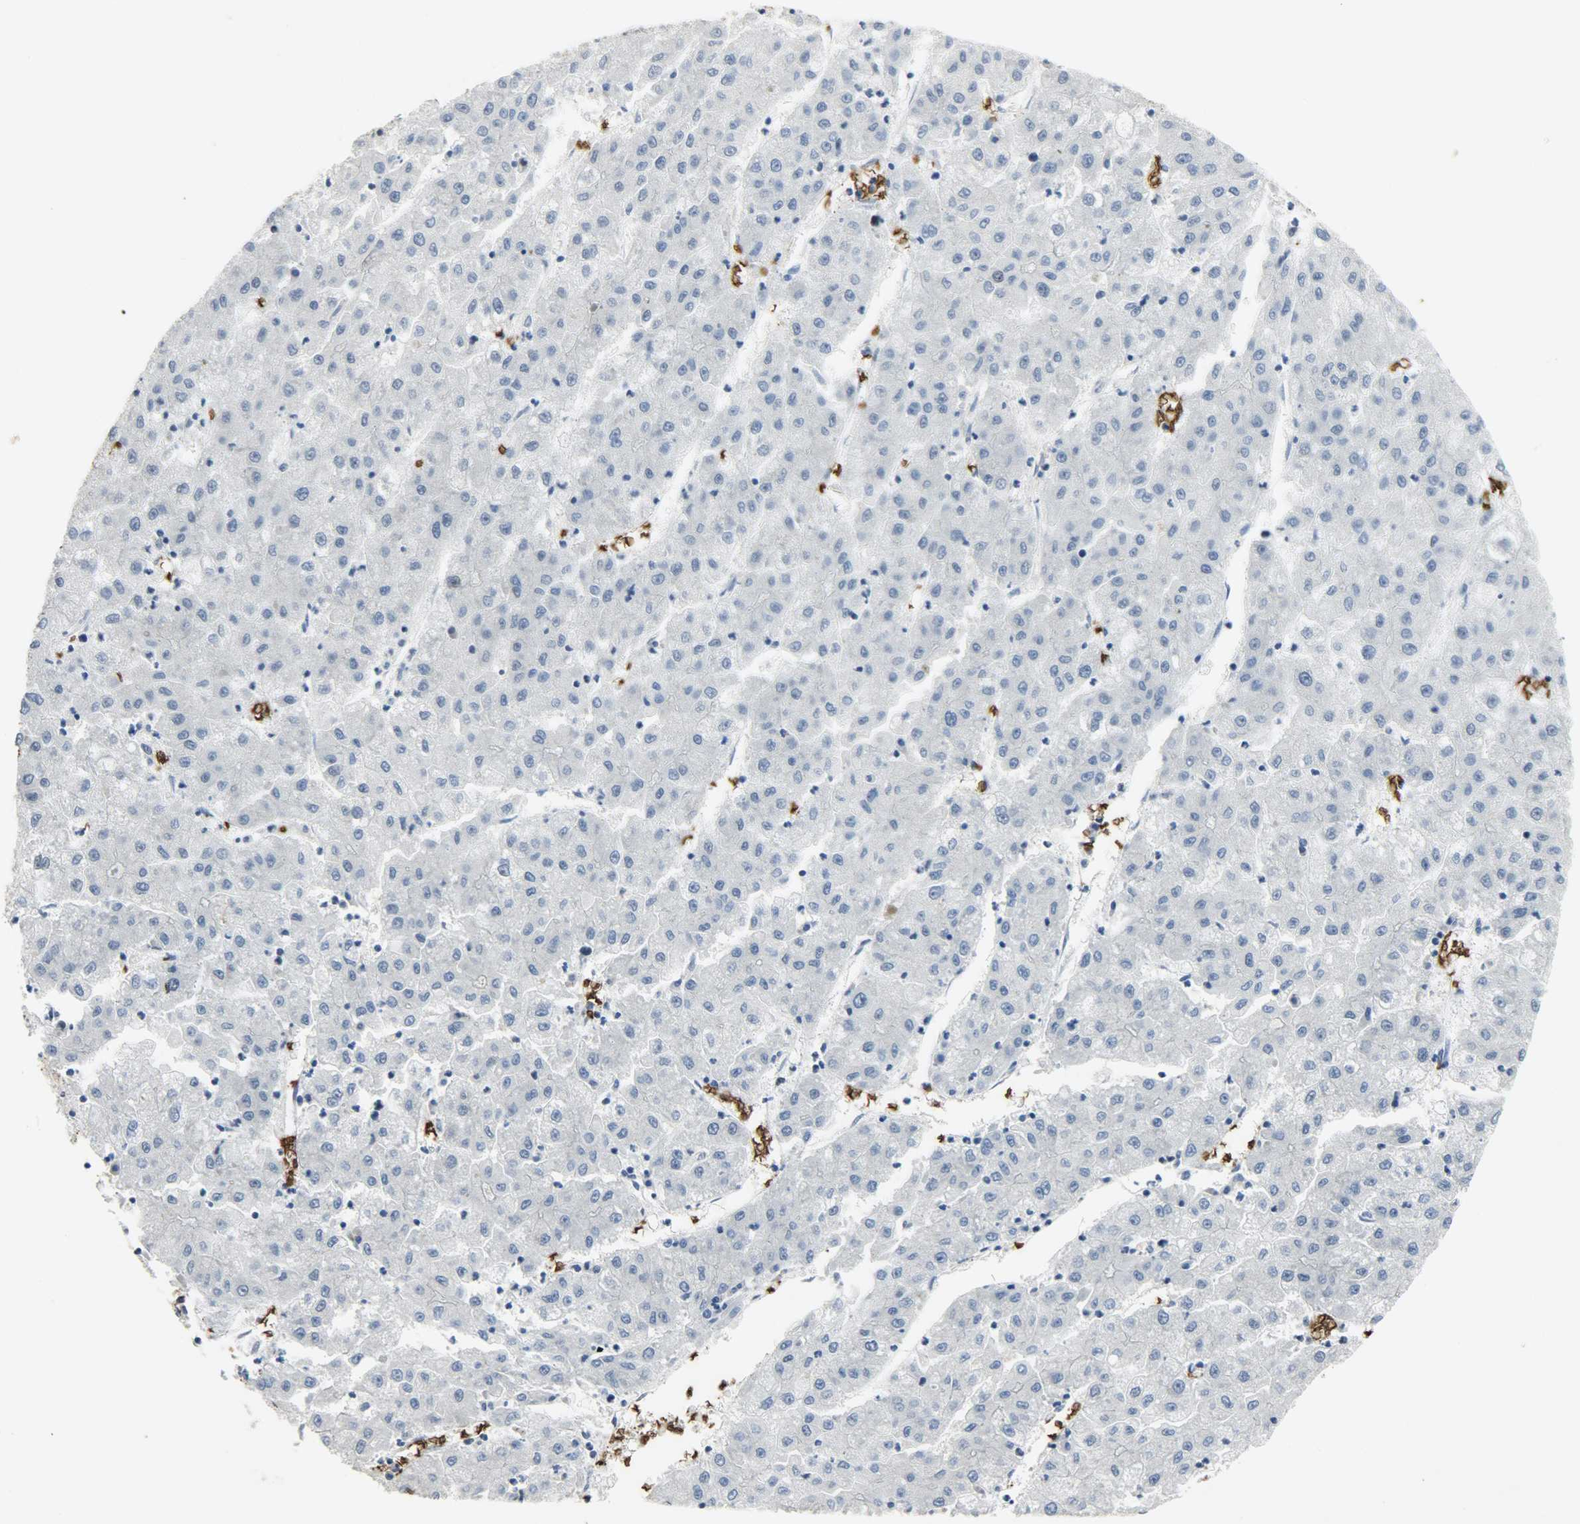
{"staining": {"intensity": "negative", "quantity": "none", "location": "none"}, "tissue": "liver cancer", "cell_type": "Tumor cells", "image_type": "cancer", "snomed": [{"axis": "morphology", "description": "Carcinoma, Hepatocellular, NOS"}, {"axis": "topography", "description": "Liver"}], "caption": "Tumor cells show no significant positivity in liver cancer.", "gene": "SNAI1", "patient": {"sex": "male", "age": 72}}